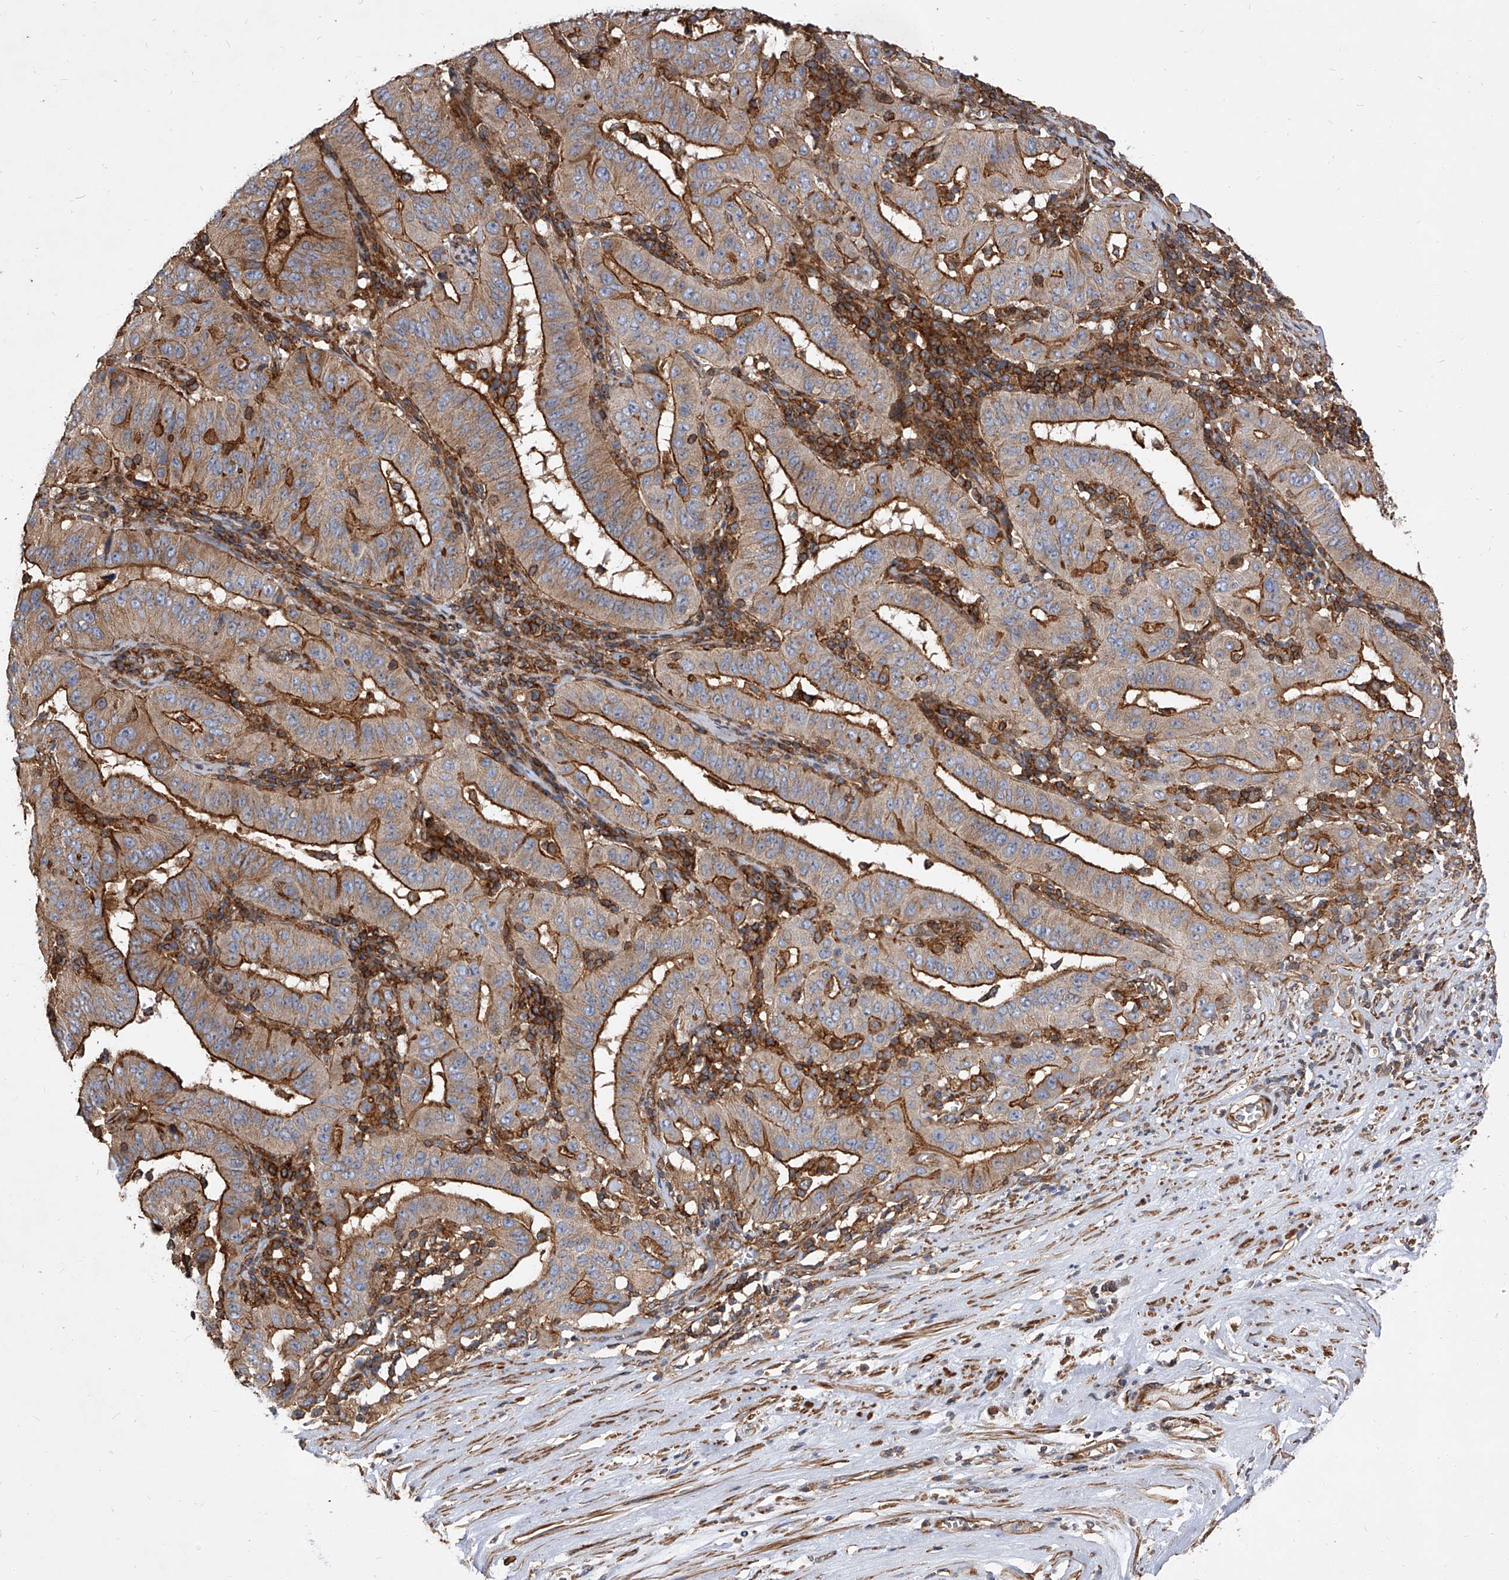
{"staining": {"intensity": "strong", "quantity": ">75%", "location": "cytoplasmic/membranous"}, "tissue": "pancreatic cancer", "cell_type": "Tumor cells", "image_type": "cancer", "snomed": [{"axis": "morphology", "description": "Adenocarcinoma, NOS"}, {"axis": "topography", "description": "Pancreas"}], "caption": "Immunohistochemical staining of human pancreatic cancer reveals strong cytoplasmic/membranous protein expression in about >75% of tumor cells.", "gene": "PISD", "patient": {"sex": "male", "age": 63}}